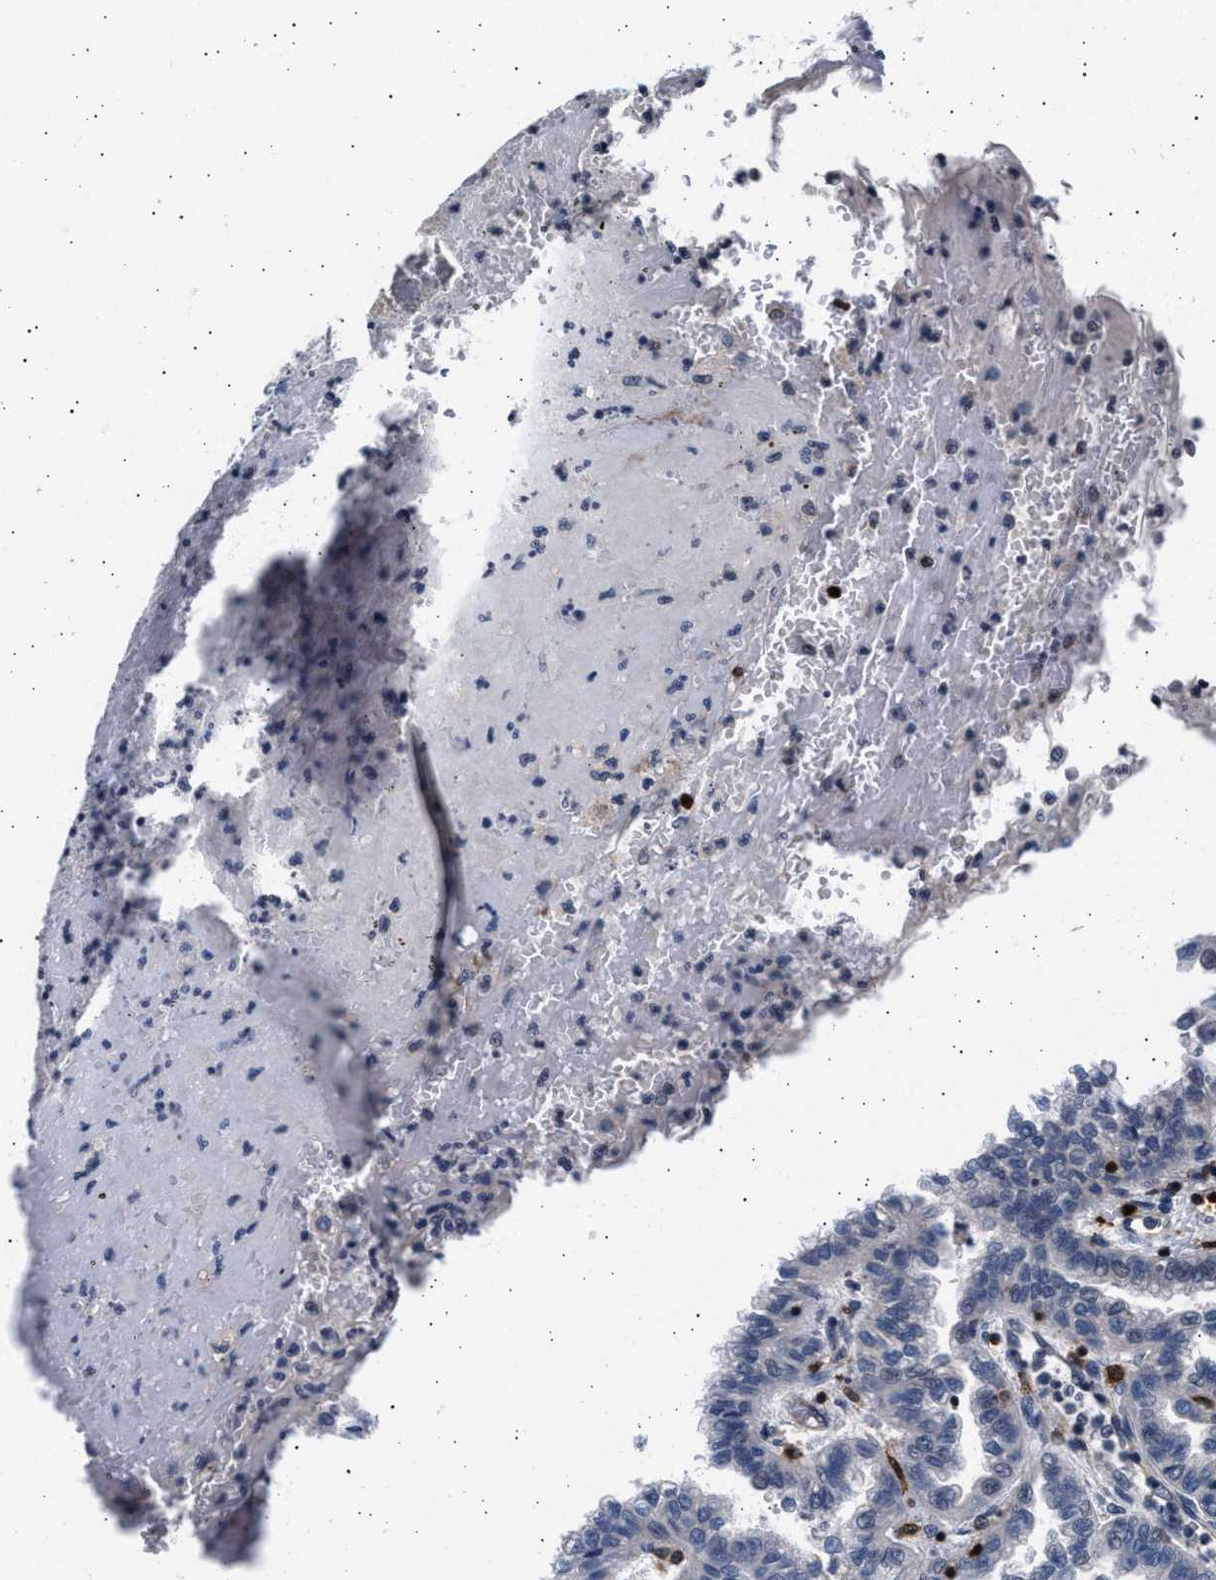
{"staining": {"intensity": "negative", "quantity": "none", "location": "none"}, "tissue": "renal cancer", "cell_type": "Tumor cells", "image_type": "cancer", "snomed": [{"axis": "morphology", "description": "Inflammation, NOS"}, {"axis": "morphology", "description": "Adenocarcinoma, NOS"}, {"axis": "topography", "description": "Kidney"}], "caption": "Image shows no protein expression in tumor cells of renal cancer (adenocarcinoma) tissue.", "gene": "GRAP2", "patient": {"sex": "male", "age": 68}}